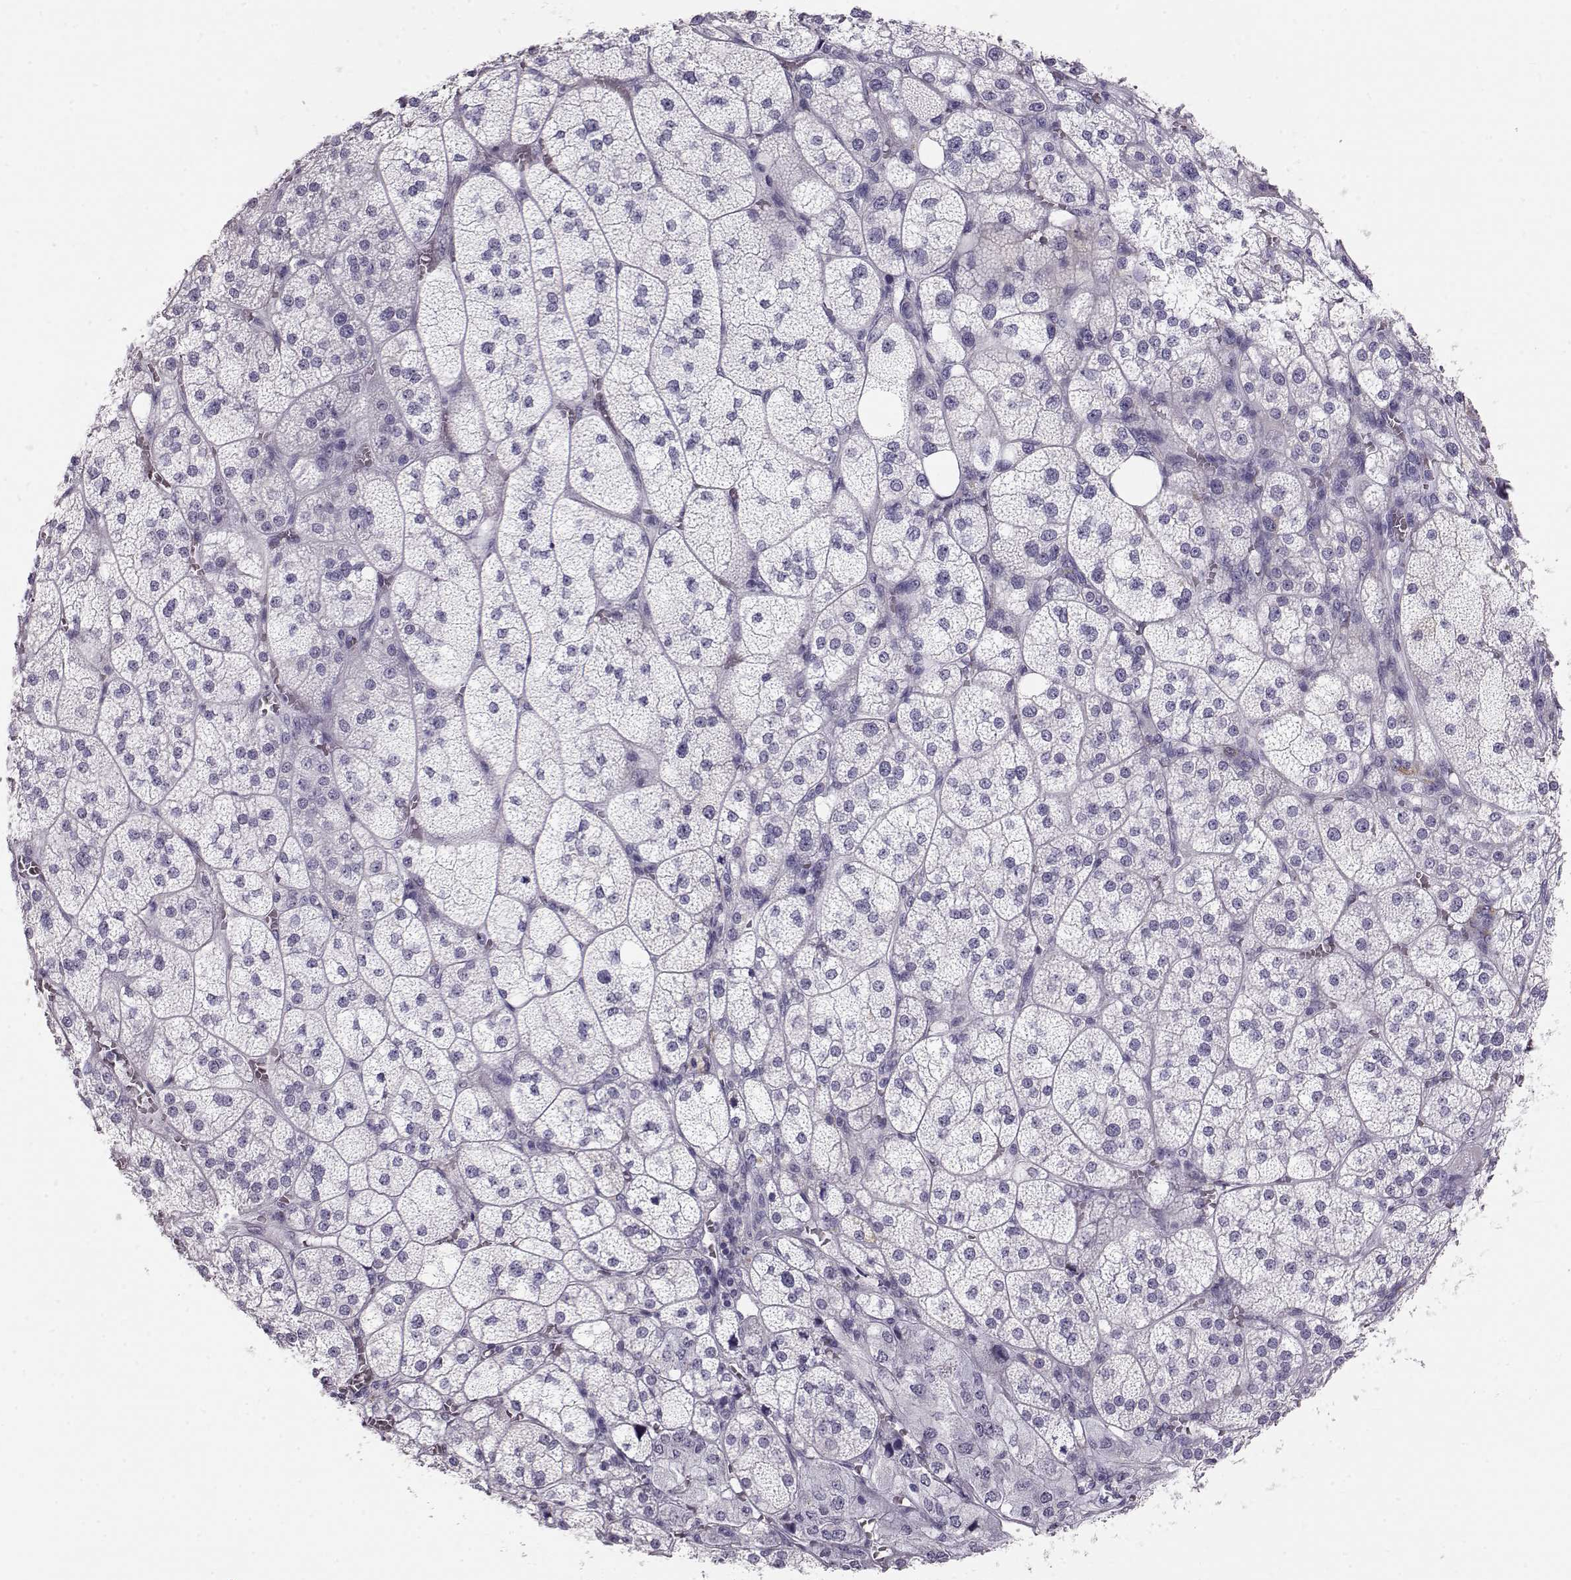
{"staining": {"intensity": "negative", "quantity": "none", "location": "none"}, "tissue": "adrenal gland", "cell_type": "Glandular cells", "image_type": "normal", "snomed": [{"axis": "morphology", "description": "Normal tissue, NOS"}, {"axis": "topography", "description": "Adrenal gland"}], "caption": "Immunohistochemistry (IHC) micrograph of unremarkable adrenal gland: adrenal gland stained with DAB (3,3'-diaminobenzidine) exhibits no significant protein positivity in glandular cells.", "gene": "GPR26", "patient": {"sex": "female", "age": 60}}